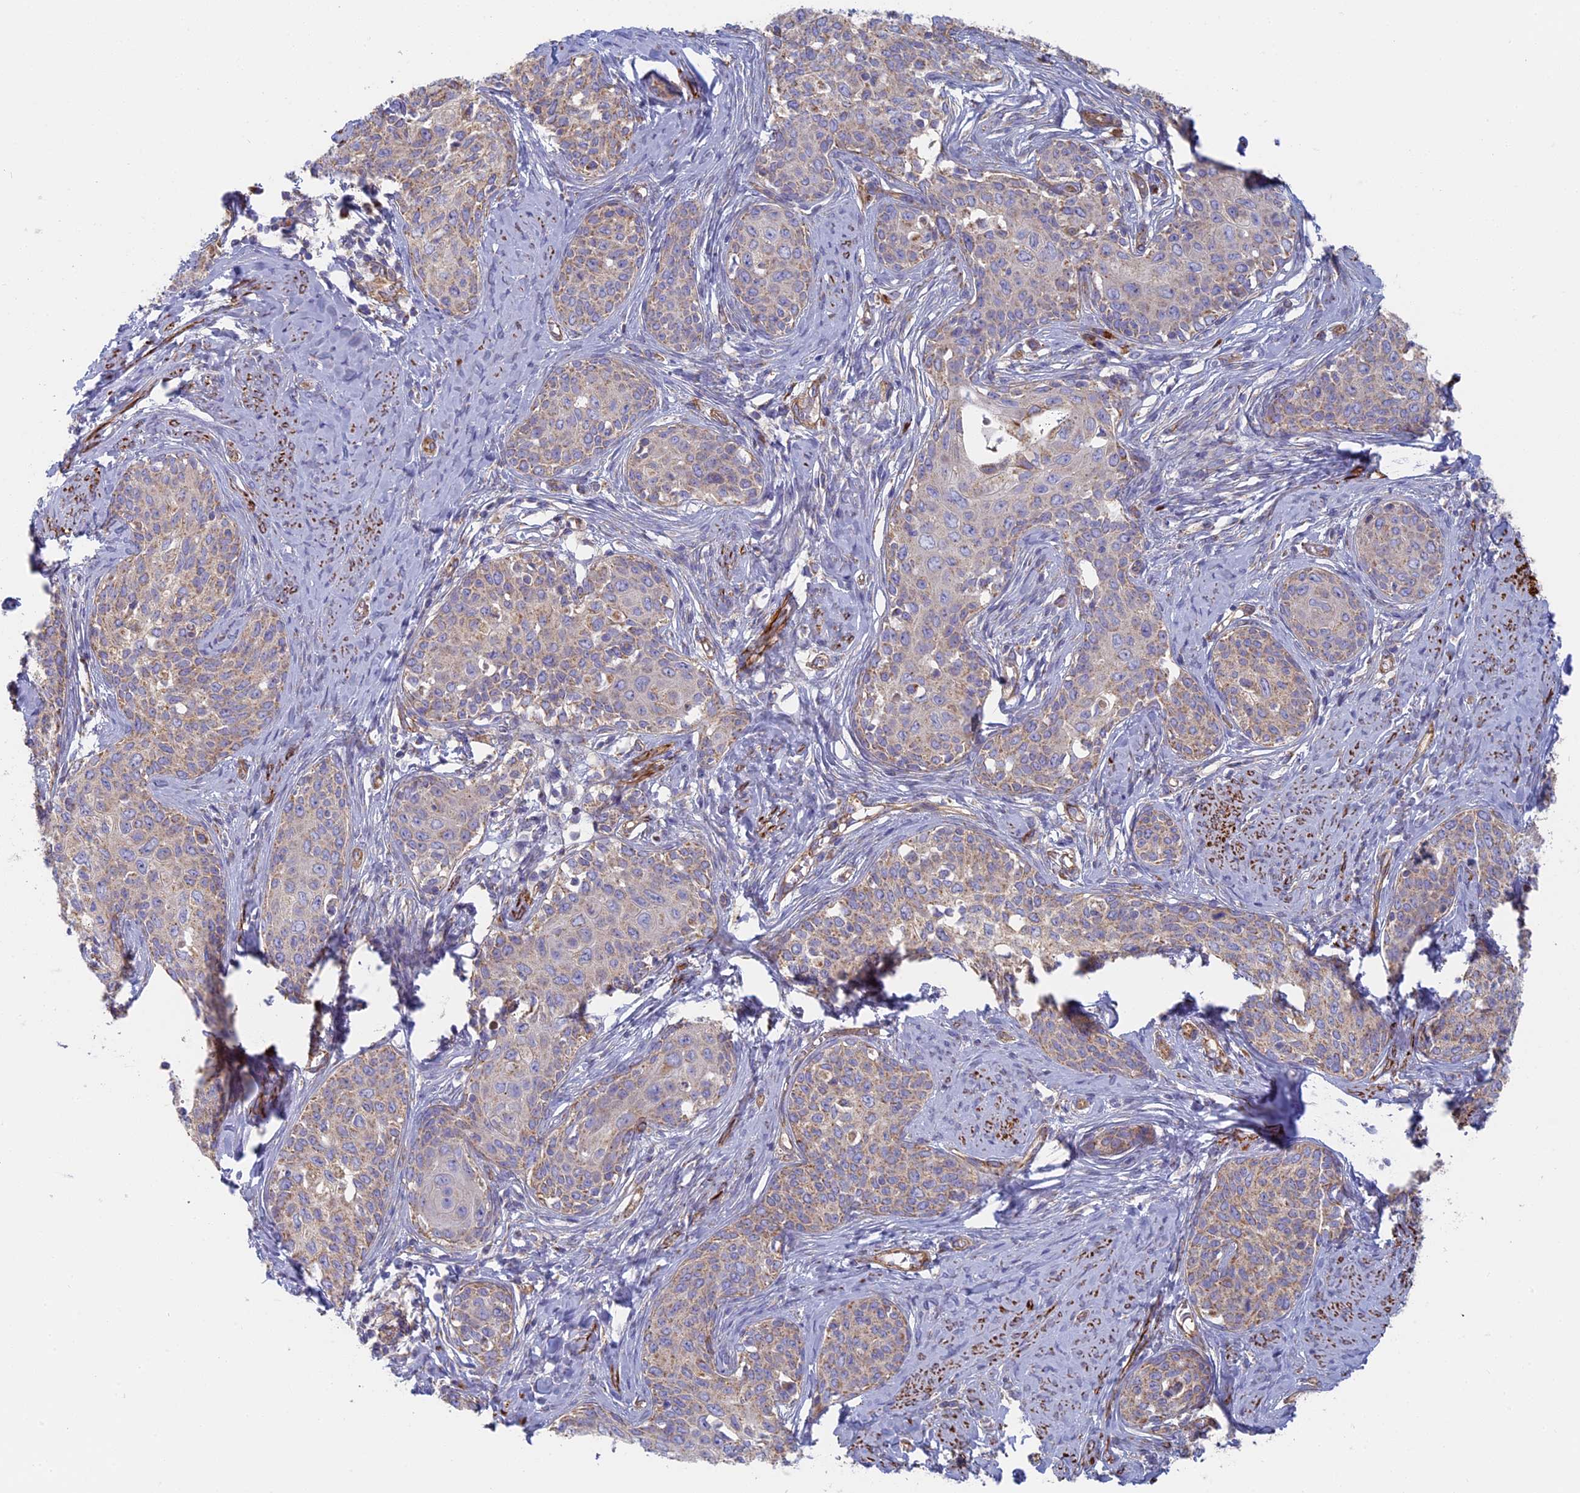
{"staining": {"intensity": "weak", "quantity": "<25%", "location": "cytoplasmic/membranous"}, "tissue": "cervical cancer", "cell_type": "Tumor cells", "image_type": "cancer", "snomed": [{"axis": "morphology", "description": "Squamous cell carcinoma, NOS"}, {"axis": "morphology", "description": "Adenocarcinoma, NOS"}, {"axis": "topography", "description": "Cervix"}], "caption": "Immunohistochemistry of squamous cell carcinoma (cervical) demonstrates no staining in tumor cells.", "gene": "DDA1", "patient": {"sex": "female", "age": 52}}